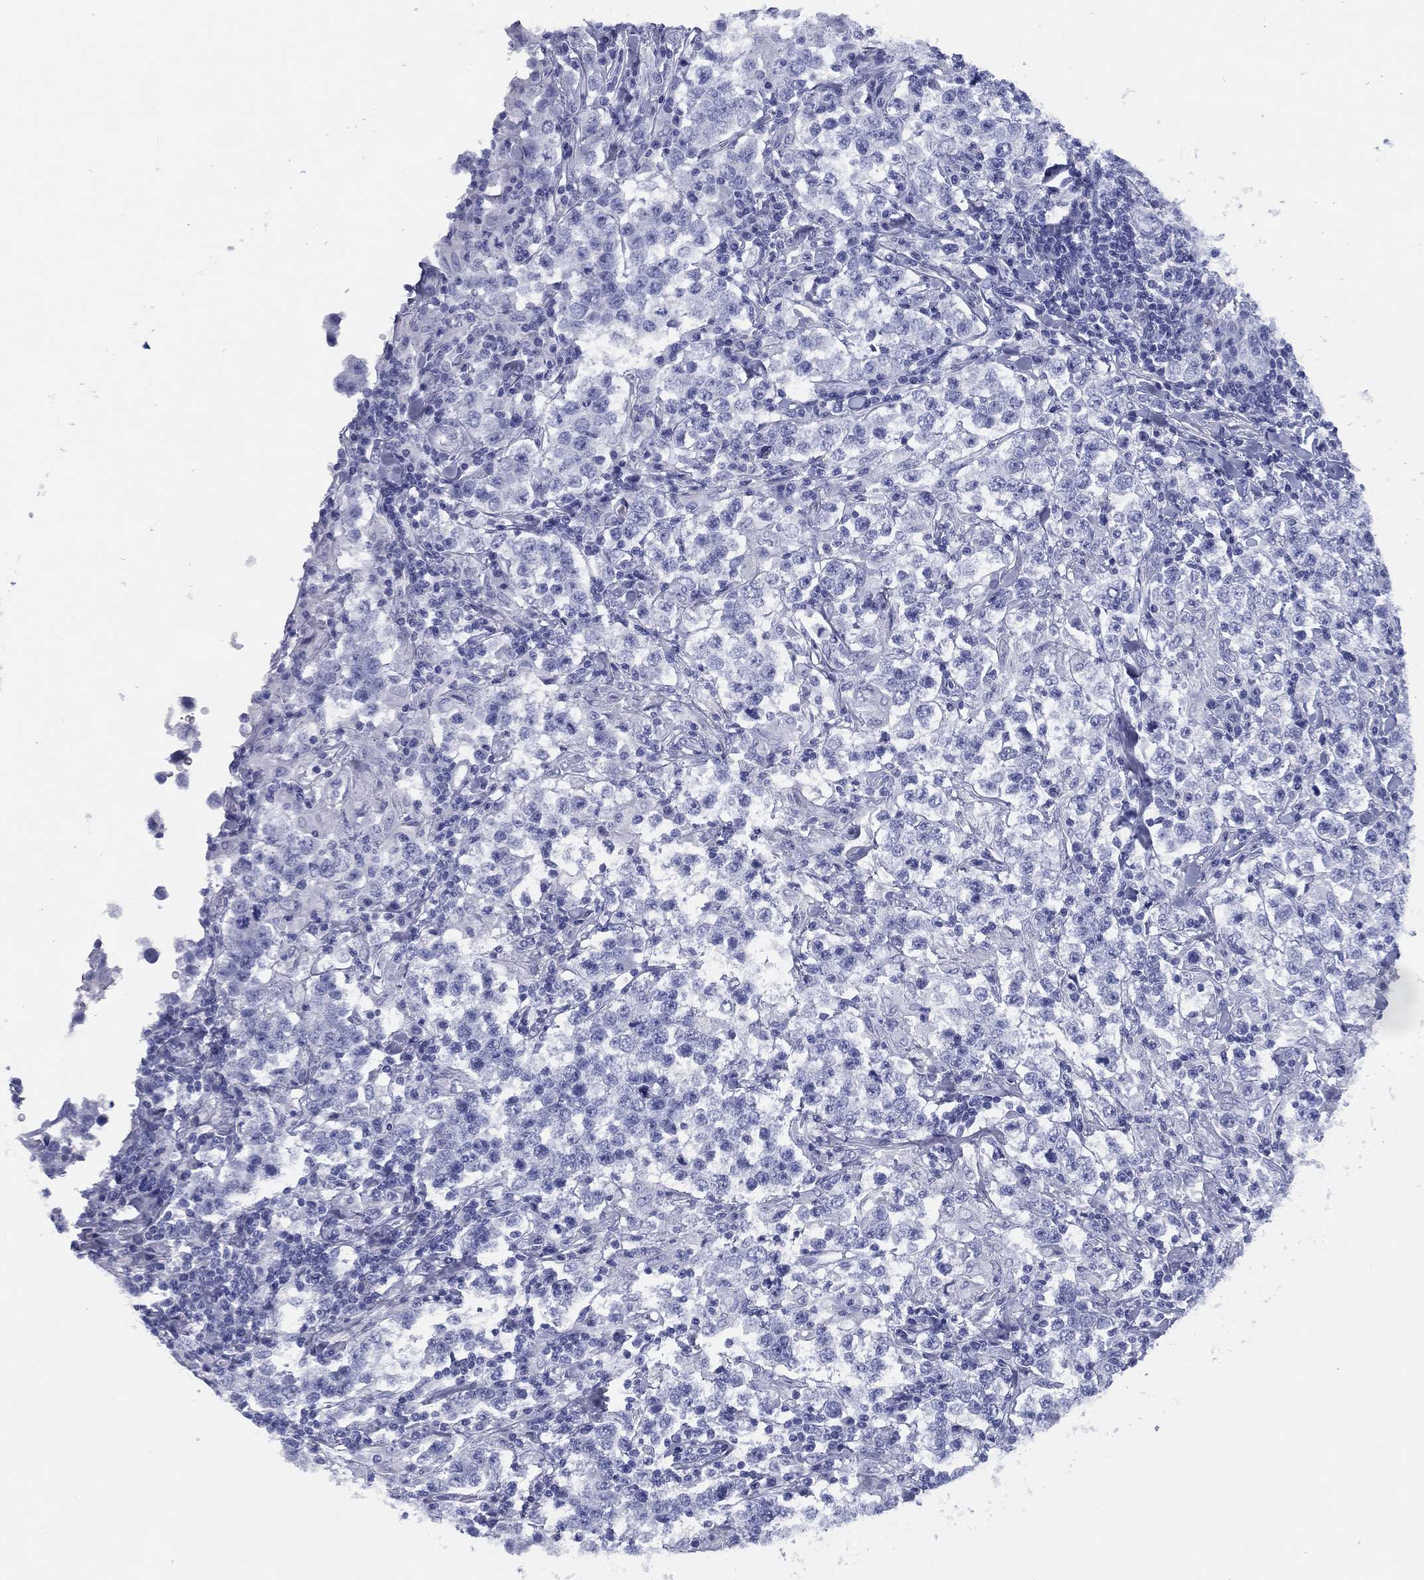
{"staining": {"intensity": "negative", "quantity": "none", "location": "none"}, "tissue": "testis cancer", "cell_type": "Tumor cells", "image_type": "cancer", "snomed": [{"axis": "morphology", "description": "Seminoma, NOS"}, {"axis": "morphology", "description": "Carcinoma, Embryonal, NOS"}, {"axis": "topography", "description": "Testis"}], "caption": "Immunohistochemistry (IHC) photomicrograph of human testis cancer (embryonal carcinoma) stained for a protein (brown), which demonstrates no positivity in tumor cells. Nuclei are stained in blue.", "gene": "TMEM252", "patient": {"sex": "male", "age": 41}}